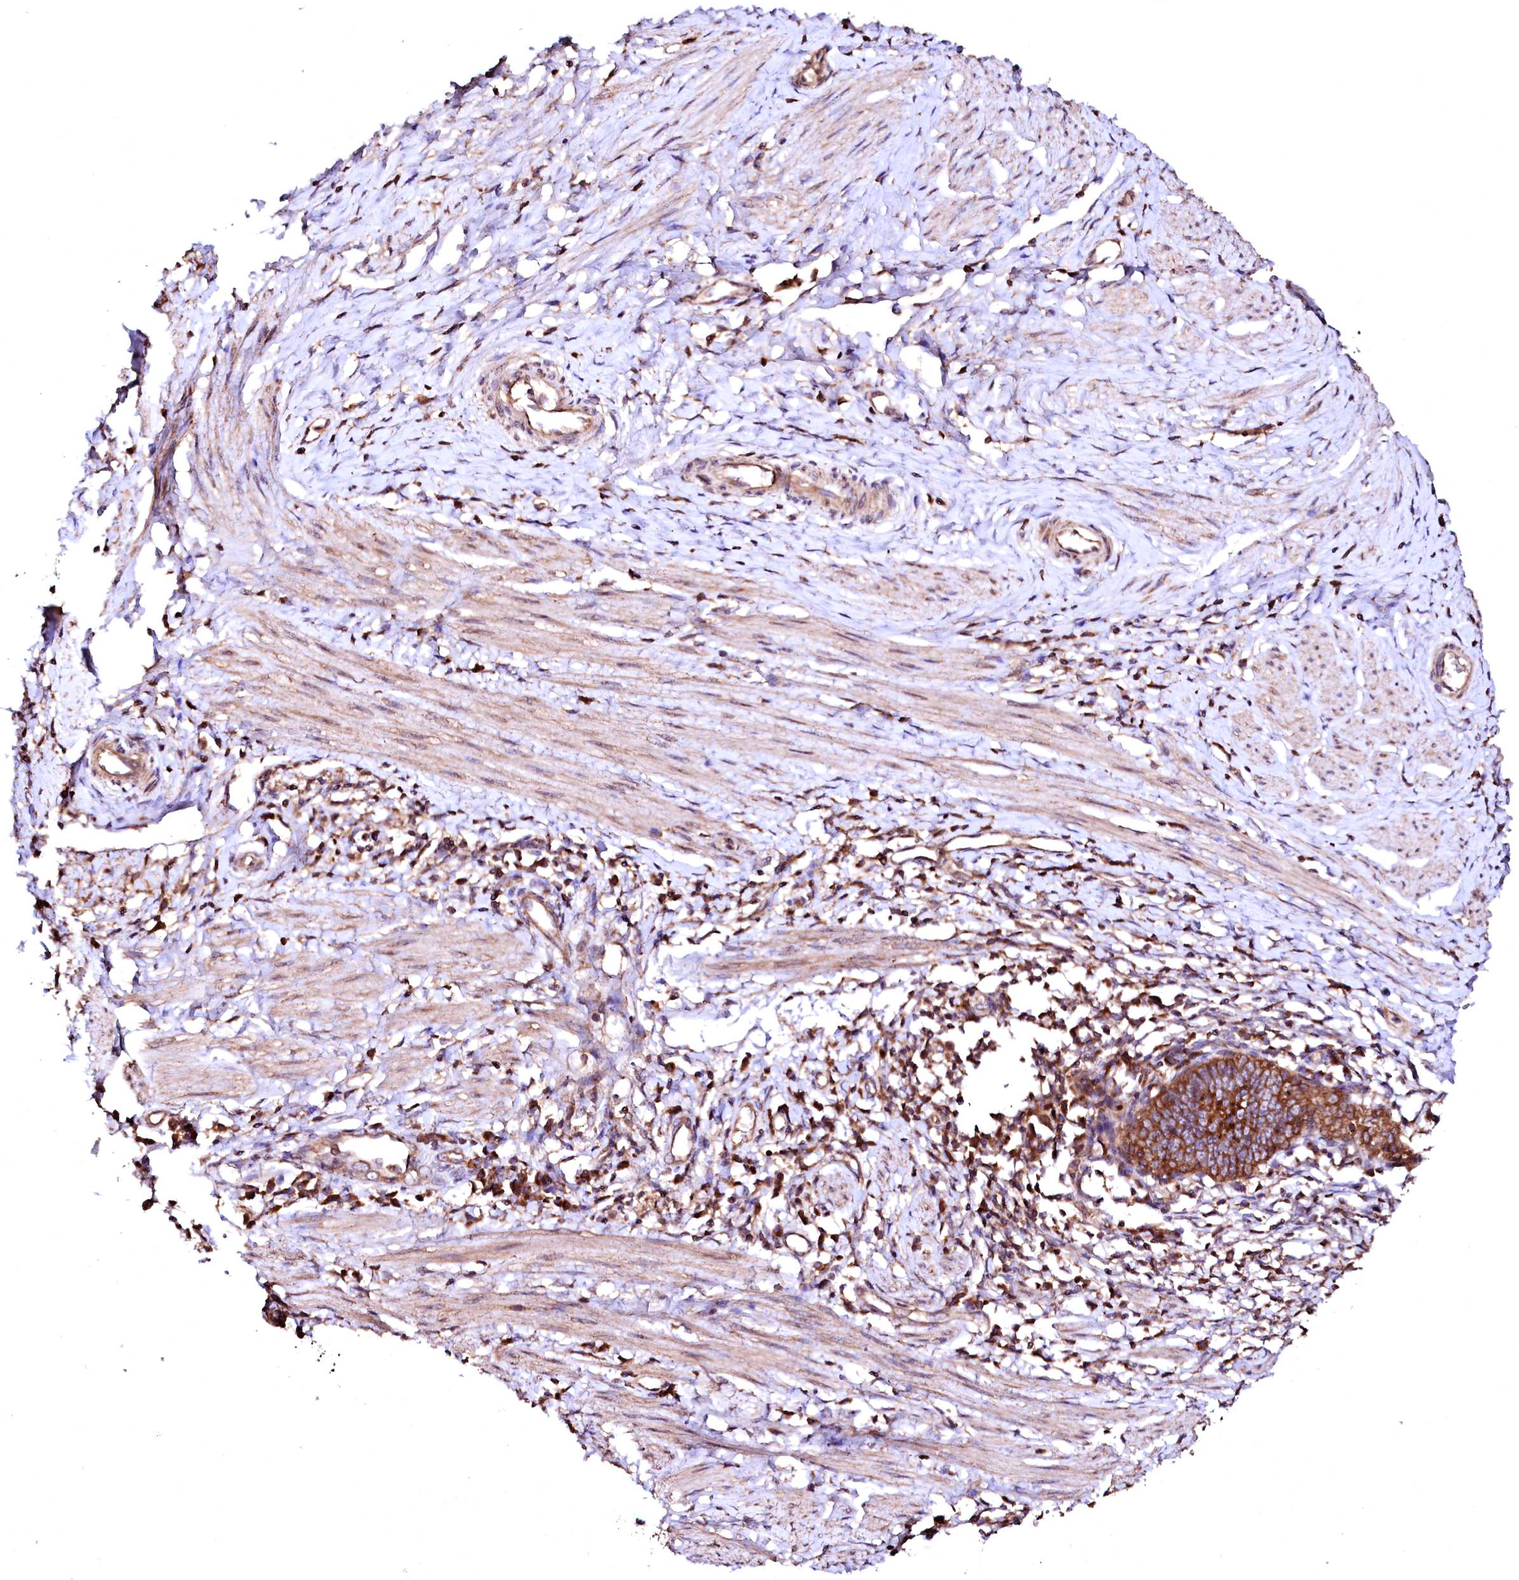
{"staining": {"intensity": "strong", "quantity": ">75%", "location": "cytoplasmic/membranous"}, "tissue": "cervical cancer", "cell_type": "Tumor cells", "image_type": "cancer", "snomed": [{"axis": "morphology", "description": "Adenocarcinoma, NOS"}, {"axis": "topography", "description": "Cervix"}], "caption": "Protein expression analysis of human adenocarcinoma (cervical) reveals strong cytoplasmic/membranous positivity in approximately >75% of tumor cells. The protein is stained brown, and the nuclei are stained in blue (DAB IHC with brightfield microscopy, high magnification).", "gene": "ST3GAL1", "patient": {"sex": "female", "age": 36}}